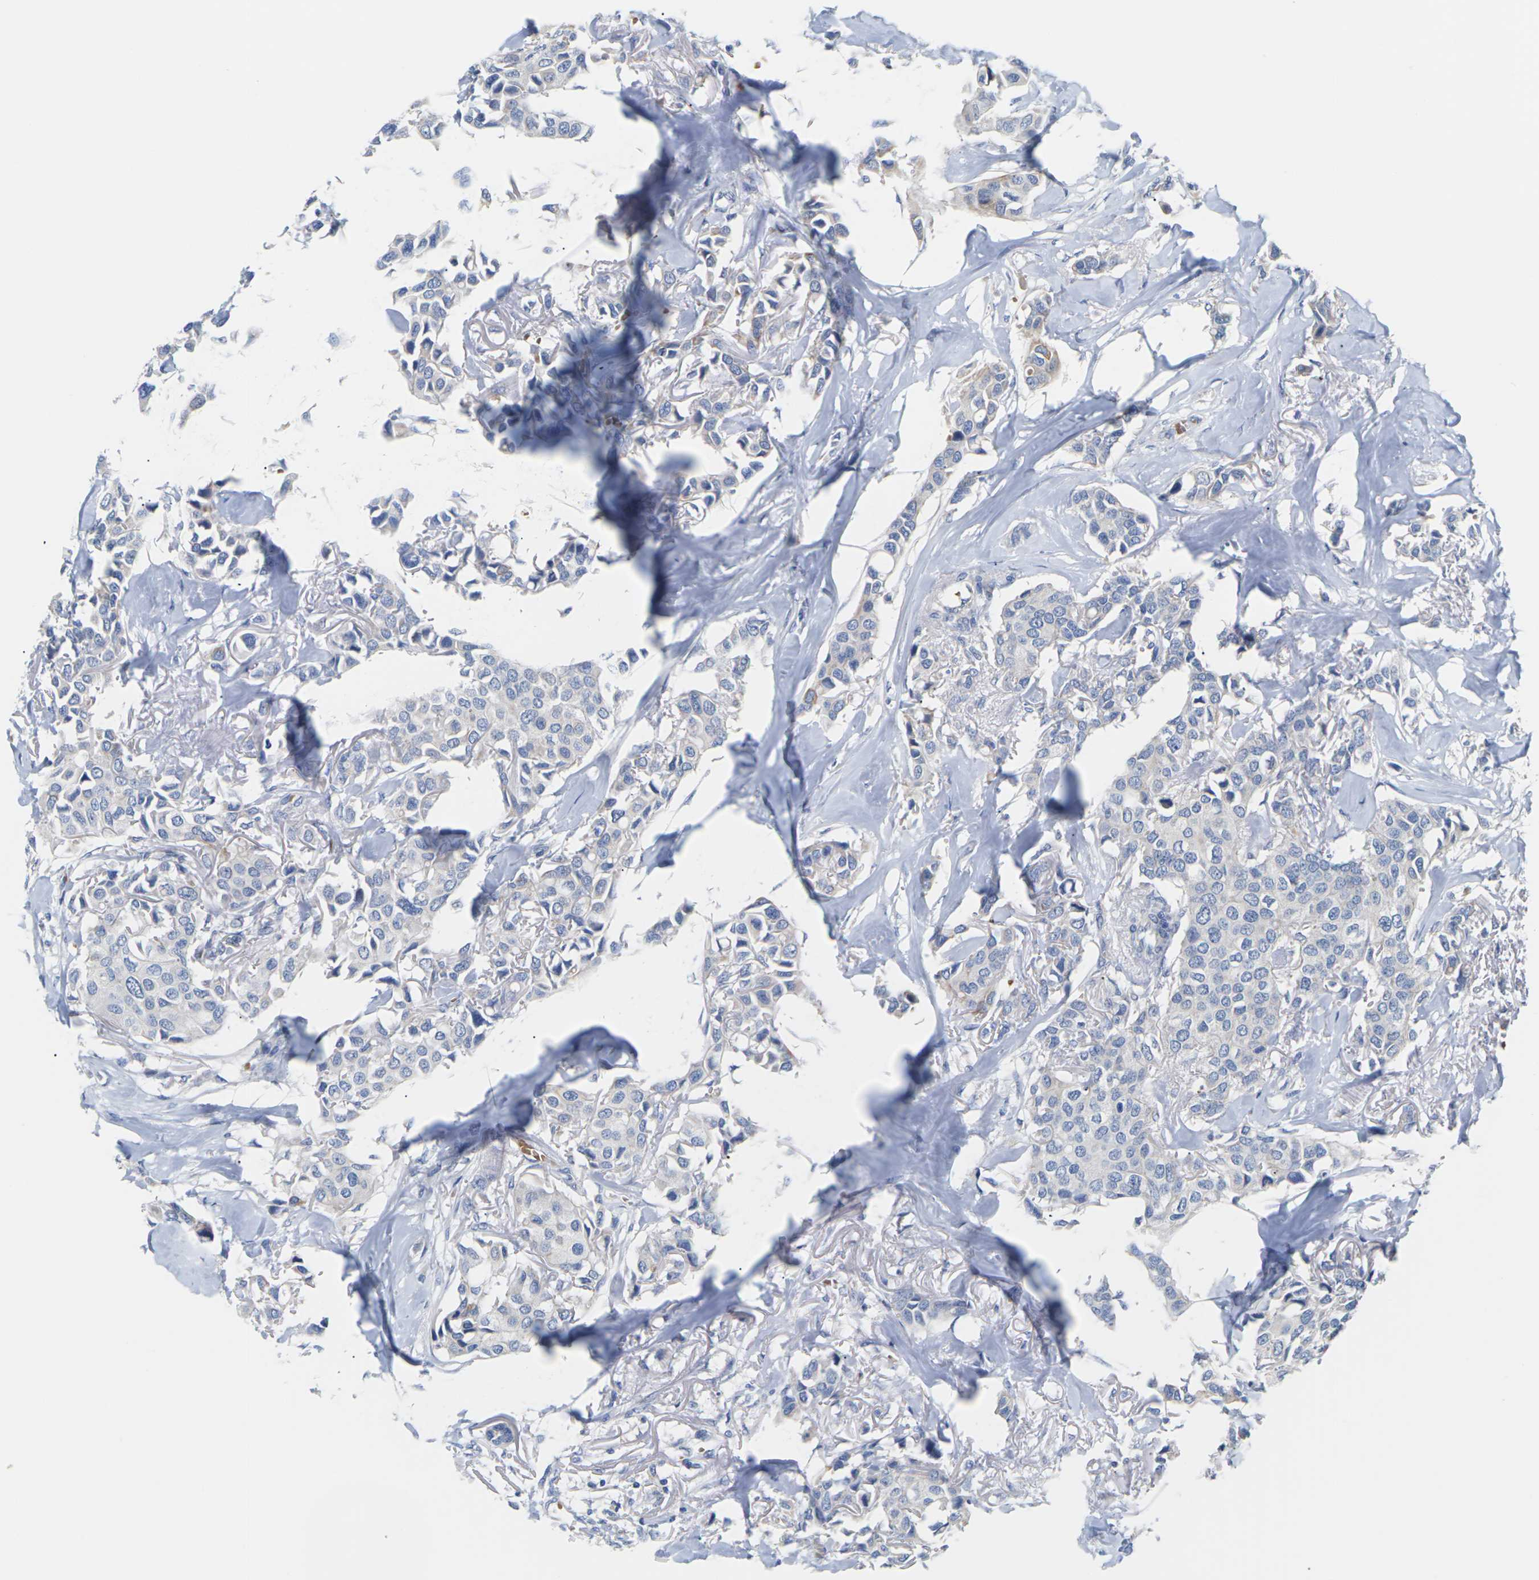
{"staining": {"intensity": "negative", "quantity": "none", "location": "none"}, "tissue": "breast cancer", "cell_type": "Tumor cells", "image_type": "cancer", "snomed": [{"axis": "morphology", "description": "Duct carcinoma"}, {"axis": "topography", "description": "Breast"}], "caption": "The micrograph displays no staining of tumor cells in breast cancer (invasive ductal carcinoma).", "gene": "TMCO4", "patient": {"sex": "female", "age": 80}}